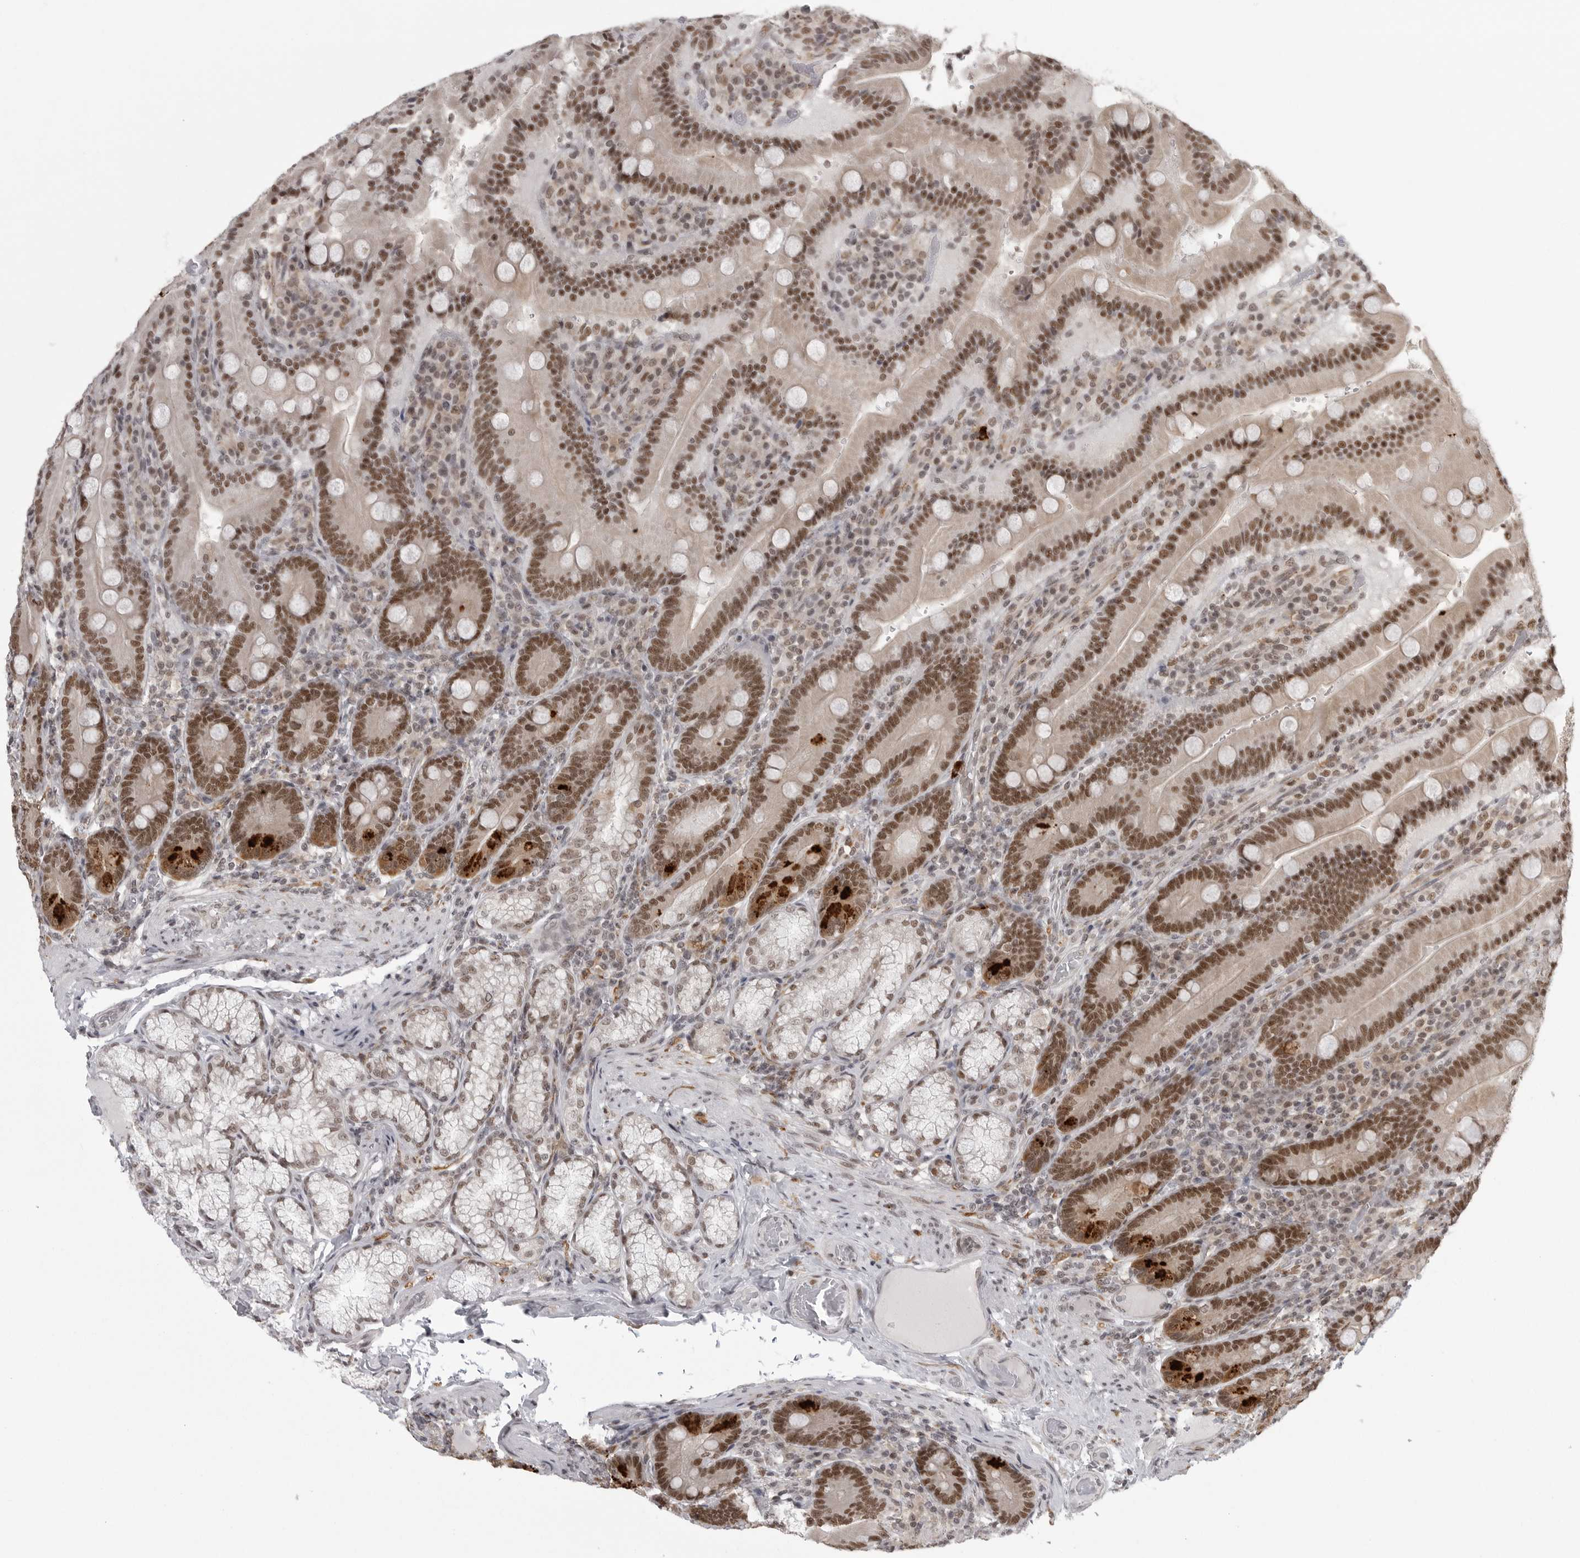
{"staining": {"intensity": "strong", "quantity": ">75%", "location": "nuclear"}, "tissue": "duodenum", "cell_type": "Glandular cells", "image_type": "normal", "snomed": [{"axis": "morphology", "description": "Normal tissue, NOS"}, {"axis": "topography", "description": "Duodenum"}], "caption": "A high amount of strong nuclear positivity is seen in about >75% of glandular cells in normal duodenum.", "gene": "PRDM10", "patient": {"sex": "female", "age": 62}}